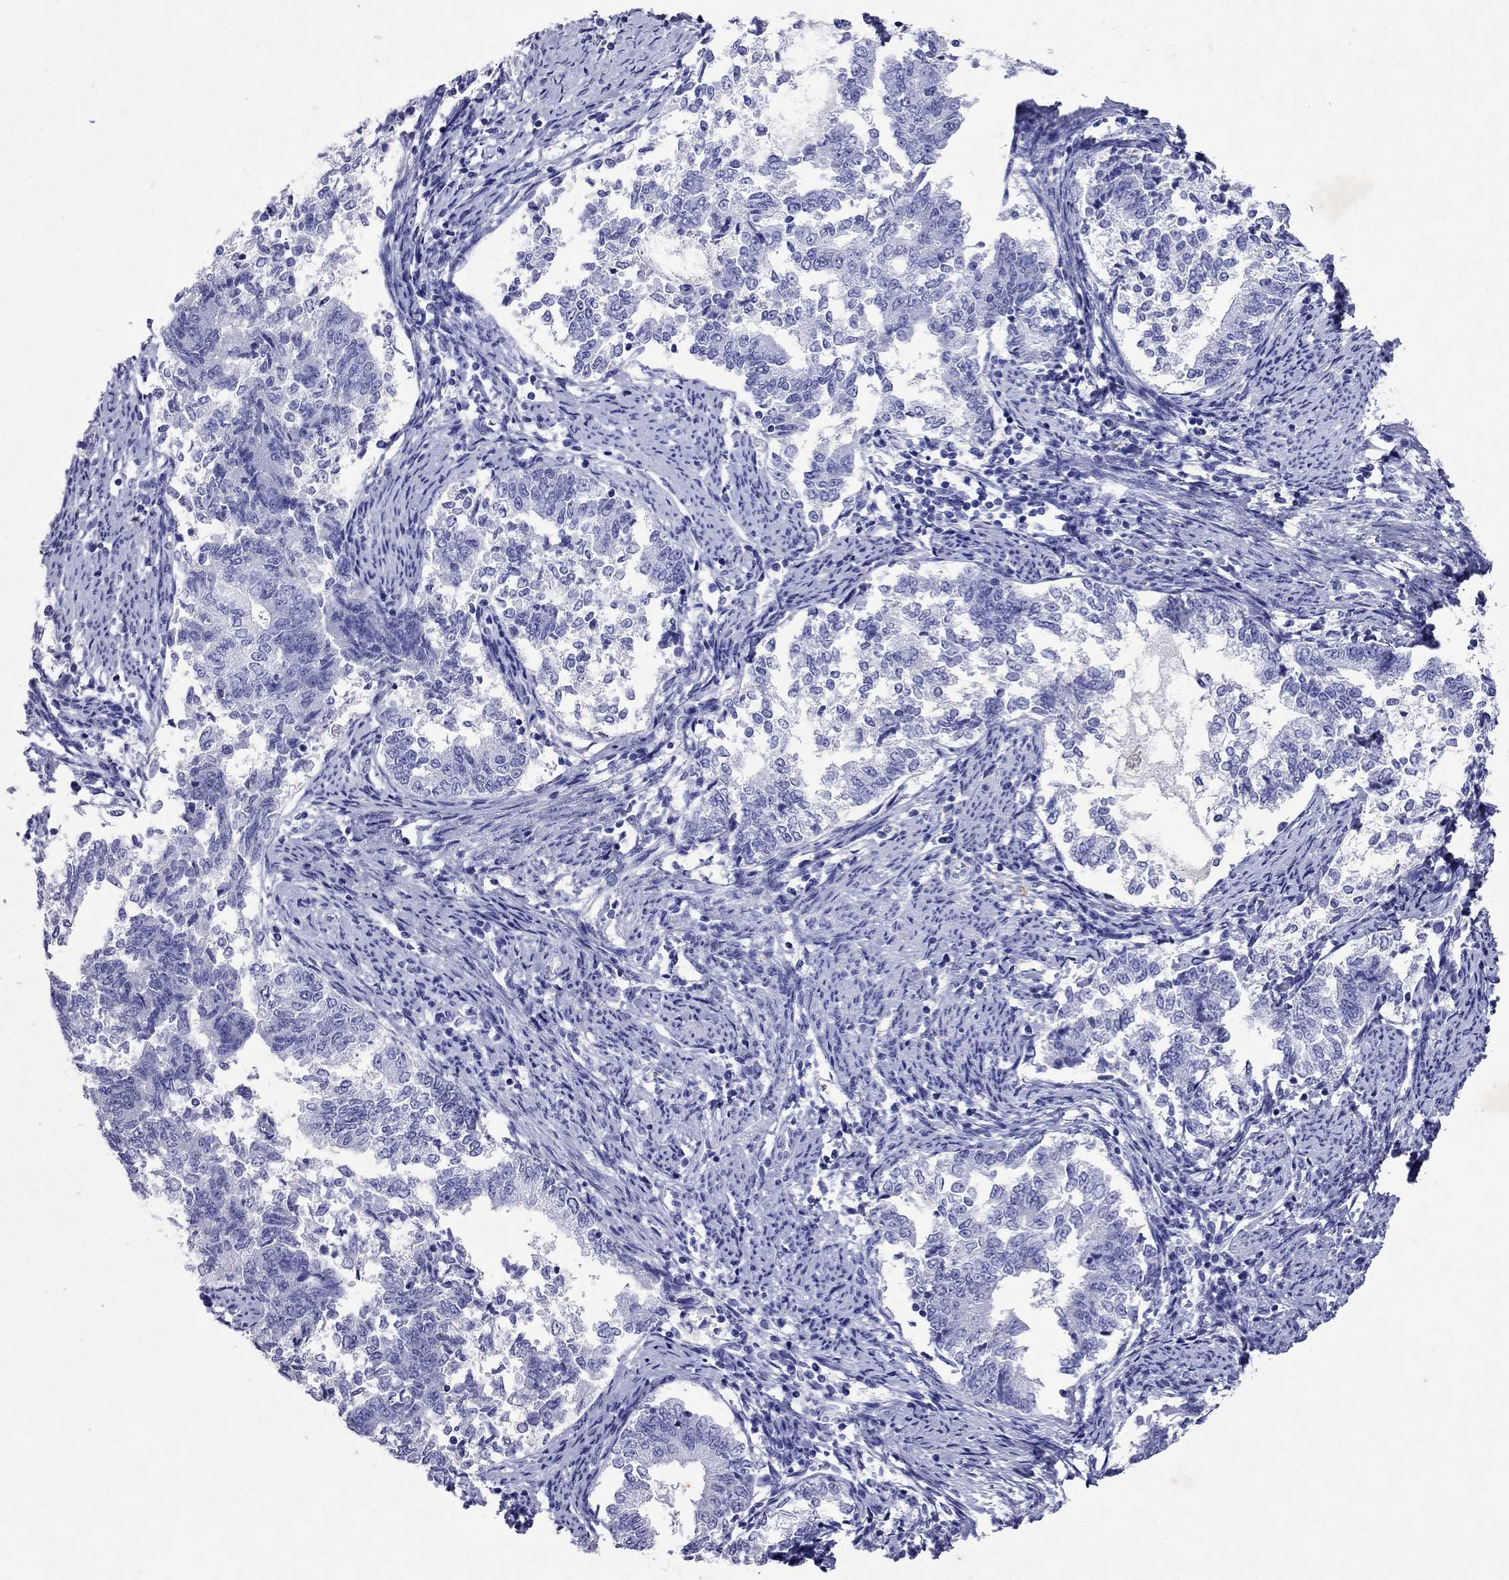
{"staining": {"intensity": "negative", "quantity": "none", "location": "none"}, "tissue": "endometrial cancer", "cell_type": "Tumor cells", "image_type": "cancer", "snomed": [{"axis": "morphology", "description": "Adenocarcinoma, NOS"}, {"axis": "topography", "description": "Endometrium"}], "caption": "IHC photomicrograph of neoplastic tissue: human endometrial cancer stained with DAB (3,3'-diaminobenzidine) reveals no significant protein staining in tumor cells.", "gene": "ARMC12", "patient": {"sex": "female", "age": 65}}